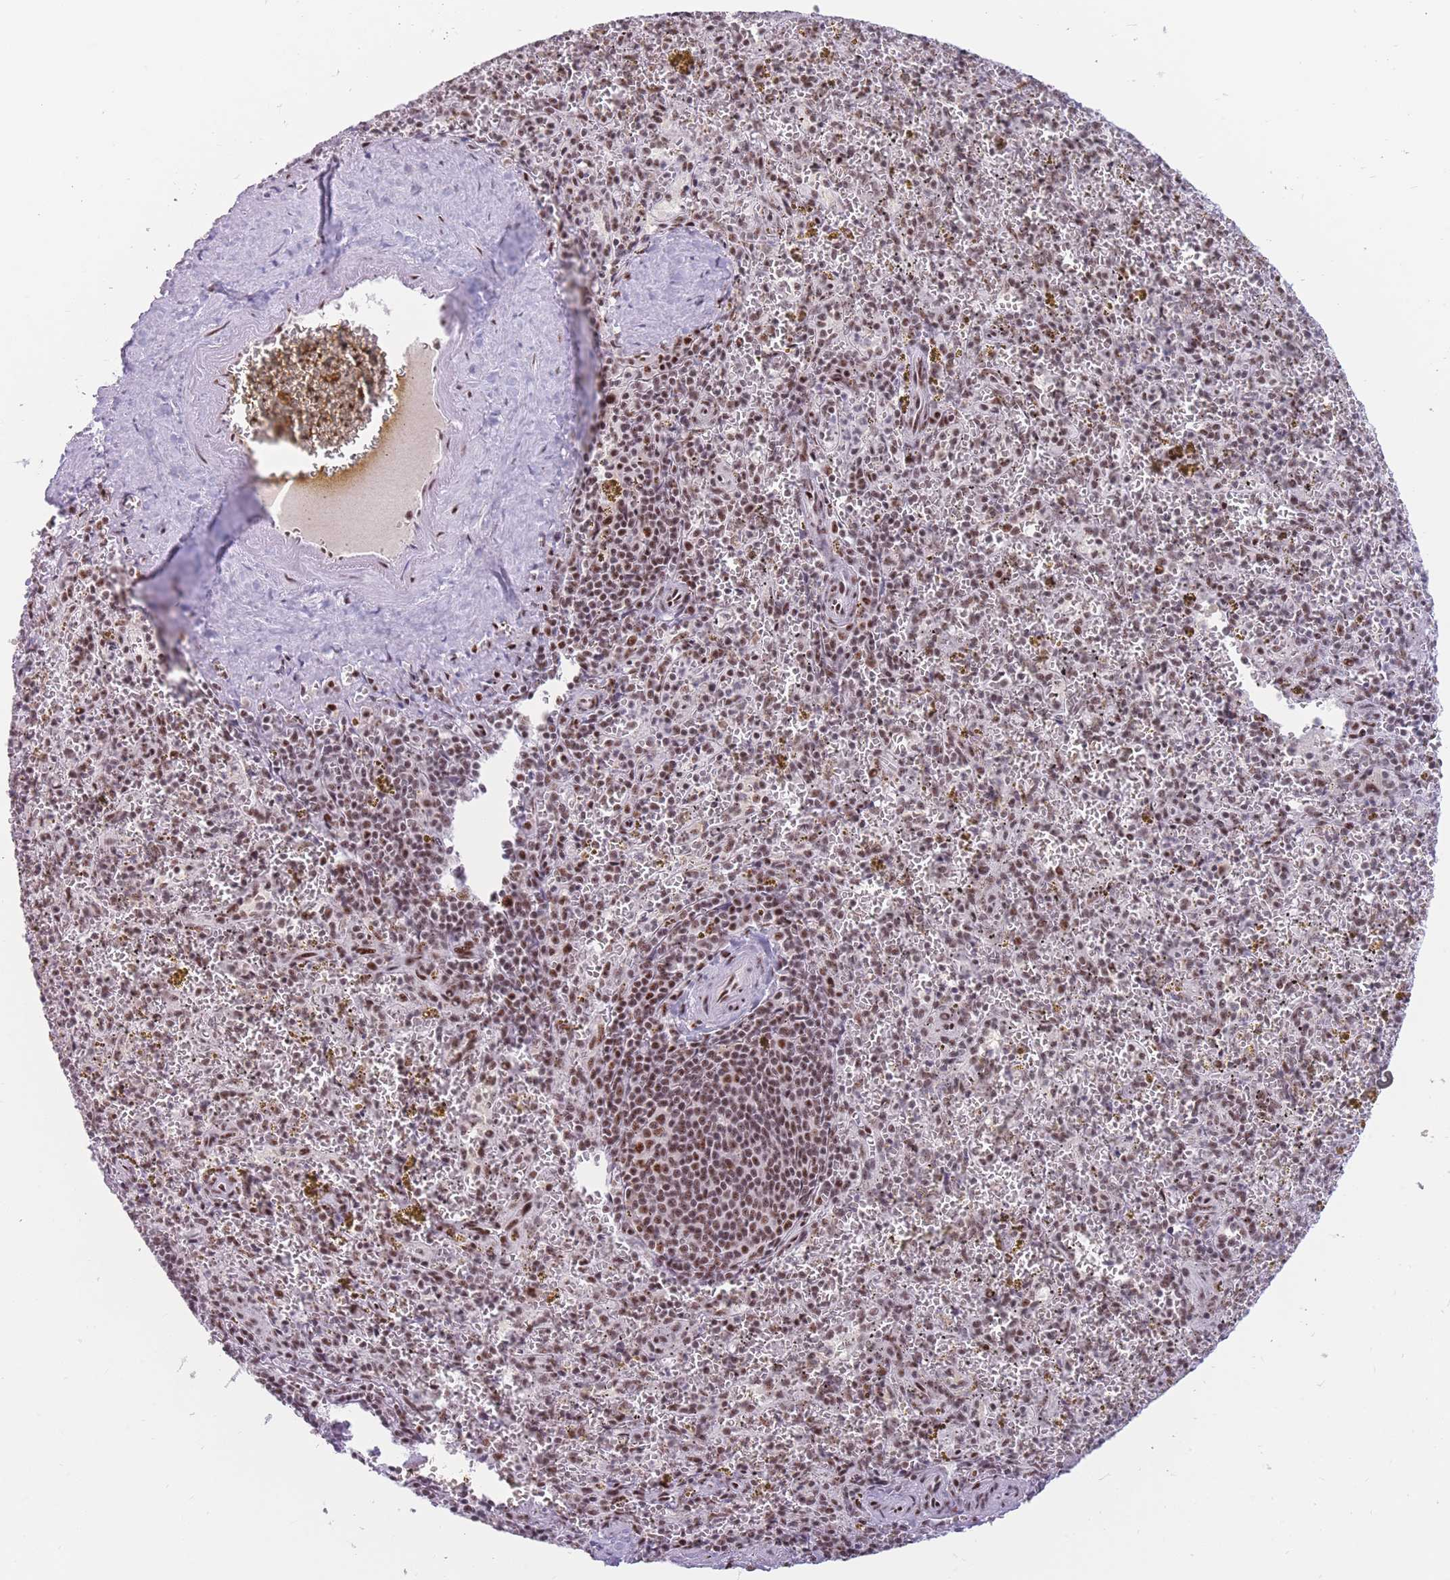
{"staining": {"intensity": "moderate", "quantity": "25%-75%", "location": "nuclear"}, "tissue": "spleen", "cell_type": "Cells in red pulp", "image_type": "normal", "snomed": [{"axis": "morphology", "description": "Normal tissue, NOS"}, {"axis": "topography", "description": "Spleen"}], "caption": "Immunohistochemistry (IHC) of normal spleen shows medium levels of moderate nuclear positivity in approximately 25%-75% of cells in red pulp.", "gene": "TMEM35B", "patient": {"sex": "male", "age": 57}}